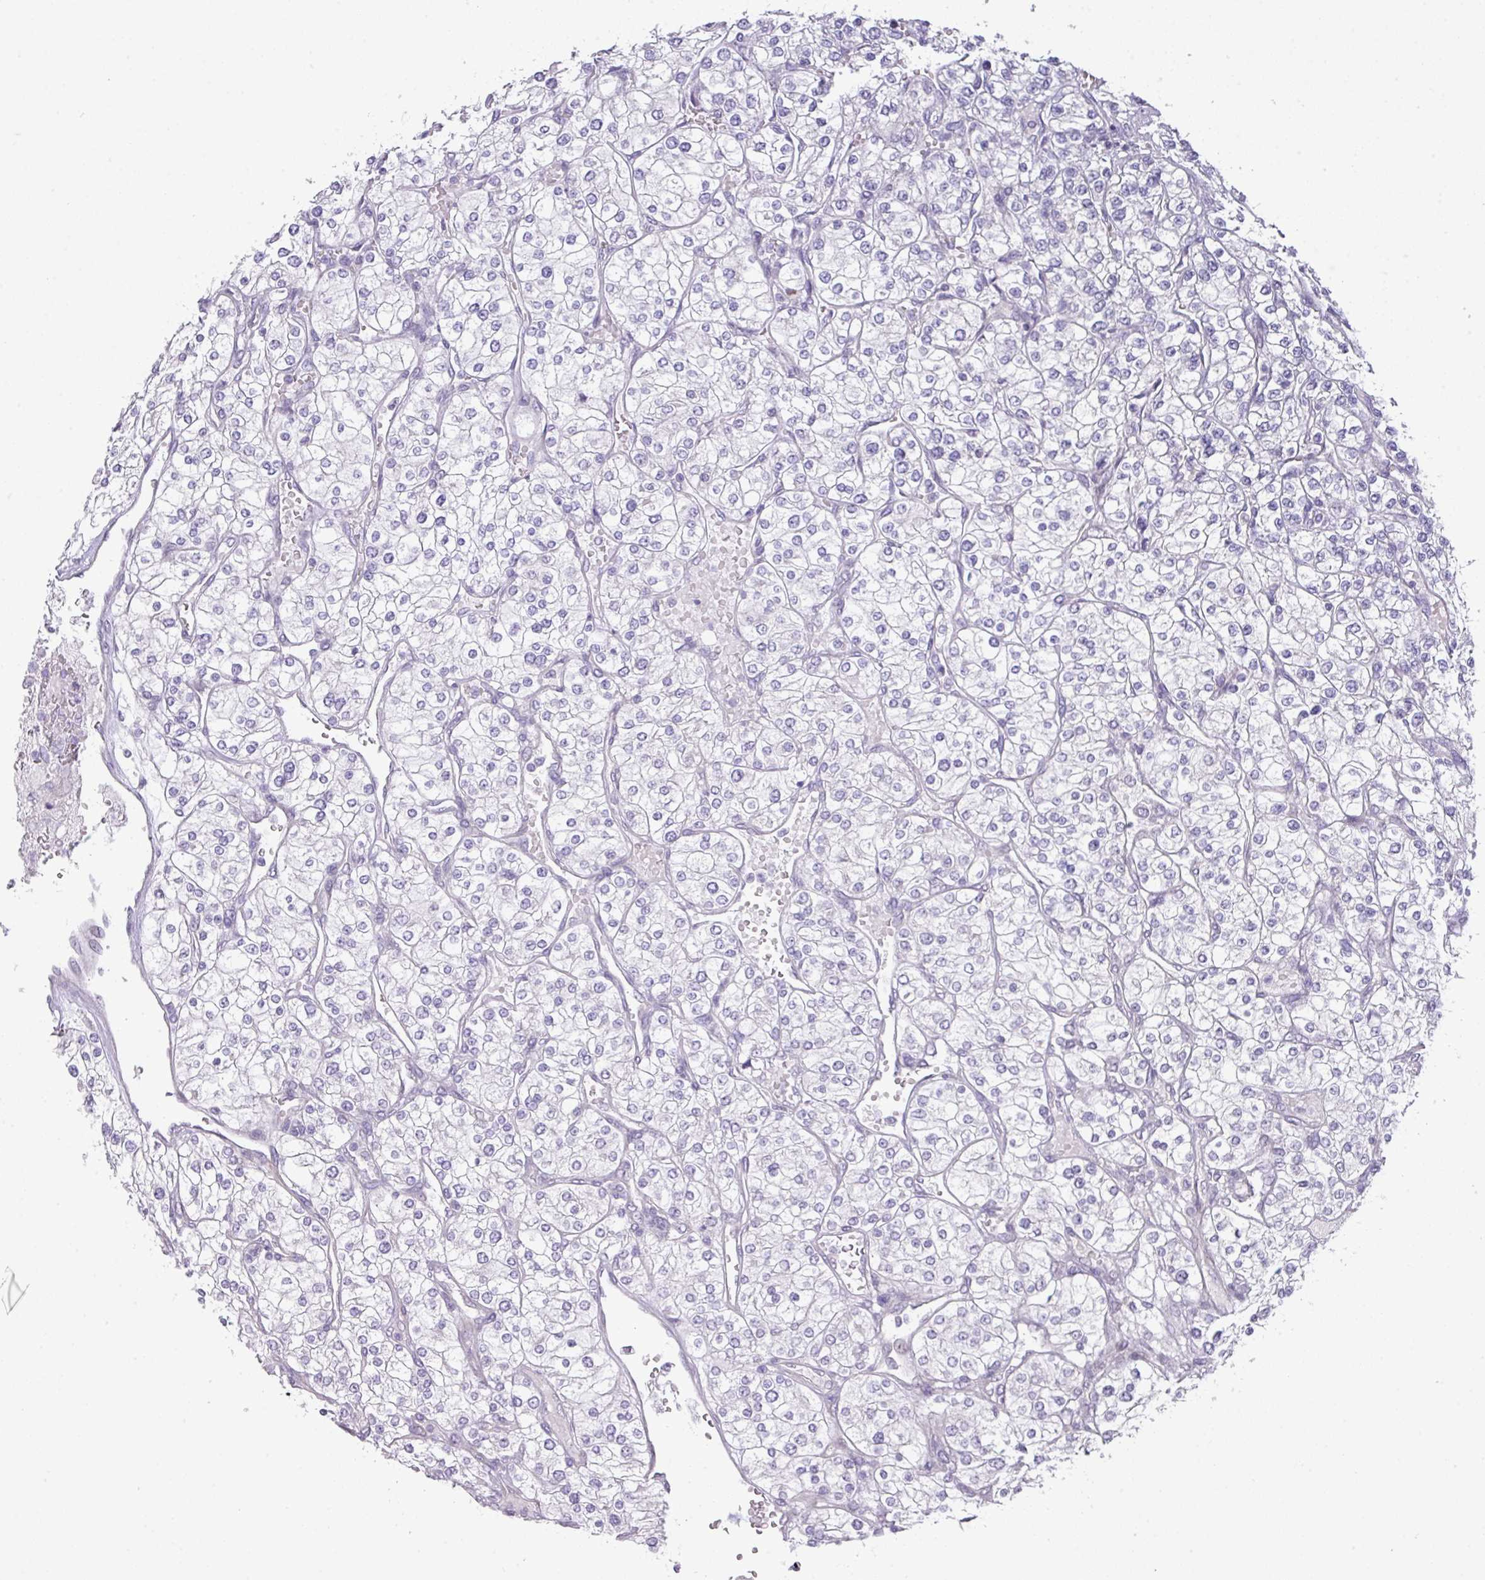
{"staining": {"intensity": "negative", "quantity": "none", "location": "none"}, "tissue": "renal cancer", "cell_type": "Tumor cells", "image_type": "cancer", "snomed": [{"axis": "morphology", "description": "Adenocarcinoma, NOS"}, {"axis": "topography", "description": "Kidney"}], "caption": "Immunohistochemical staining of renal cancer exhibits no significant expression in tumor cells.", "gene": "ANKRD13B", "patient": {"sex": "male", "age": 80}}